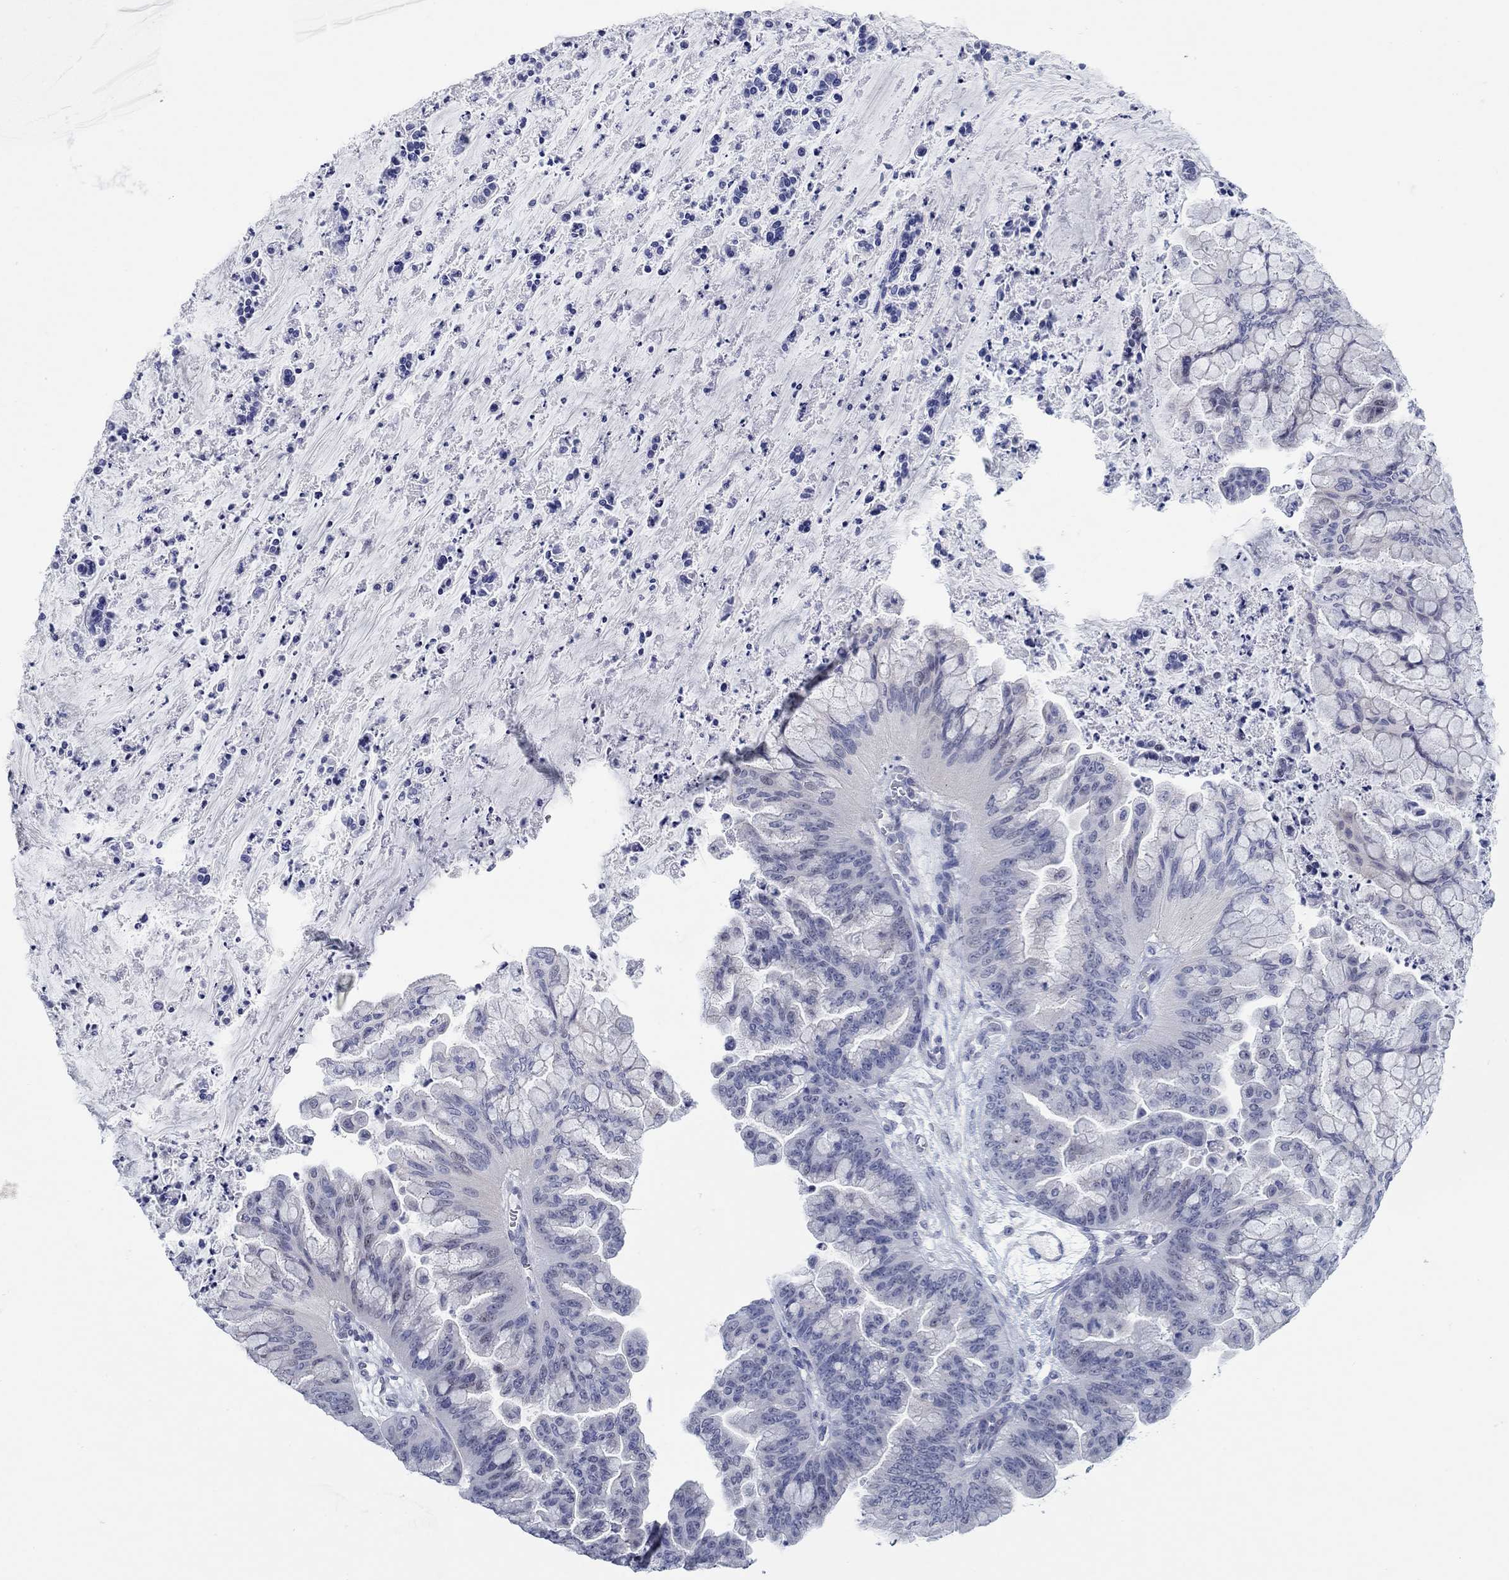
{"staining": {"intensity": "negative", "quantity": "none", "location": "none"}, "tissue": "ovarian cancer", "cell_type": "Tumor cells", "image_type": "cancer", "snomed": [{"axis": "morphology", "description": "Cystadenocarcinoma, mucinous, NOS"}, {"axis": "topography", "description": "Ovary"}], "caption": "High power microscopy histopathology image of an immunohistochemistry histopathology image of mucinous cystadenocarcinoma (ovarian), revealing no significant staining in tumor cells.", "gene": "WASF3", "patient": {"sex": "female", "age": 67}}